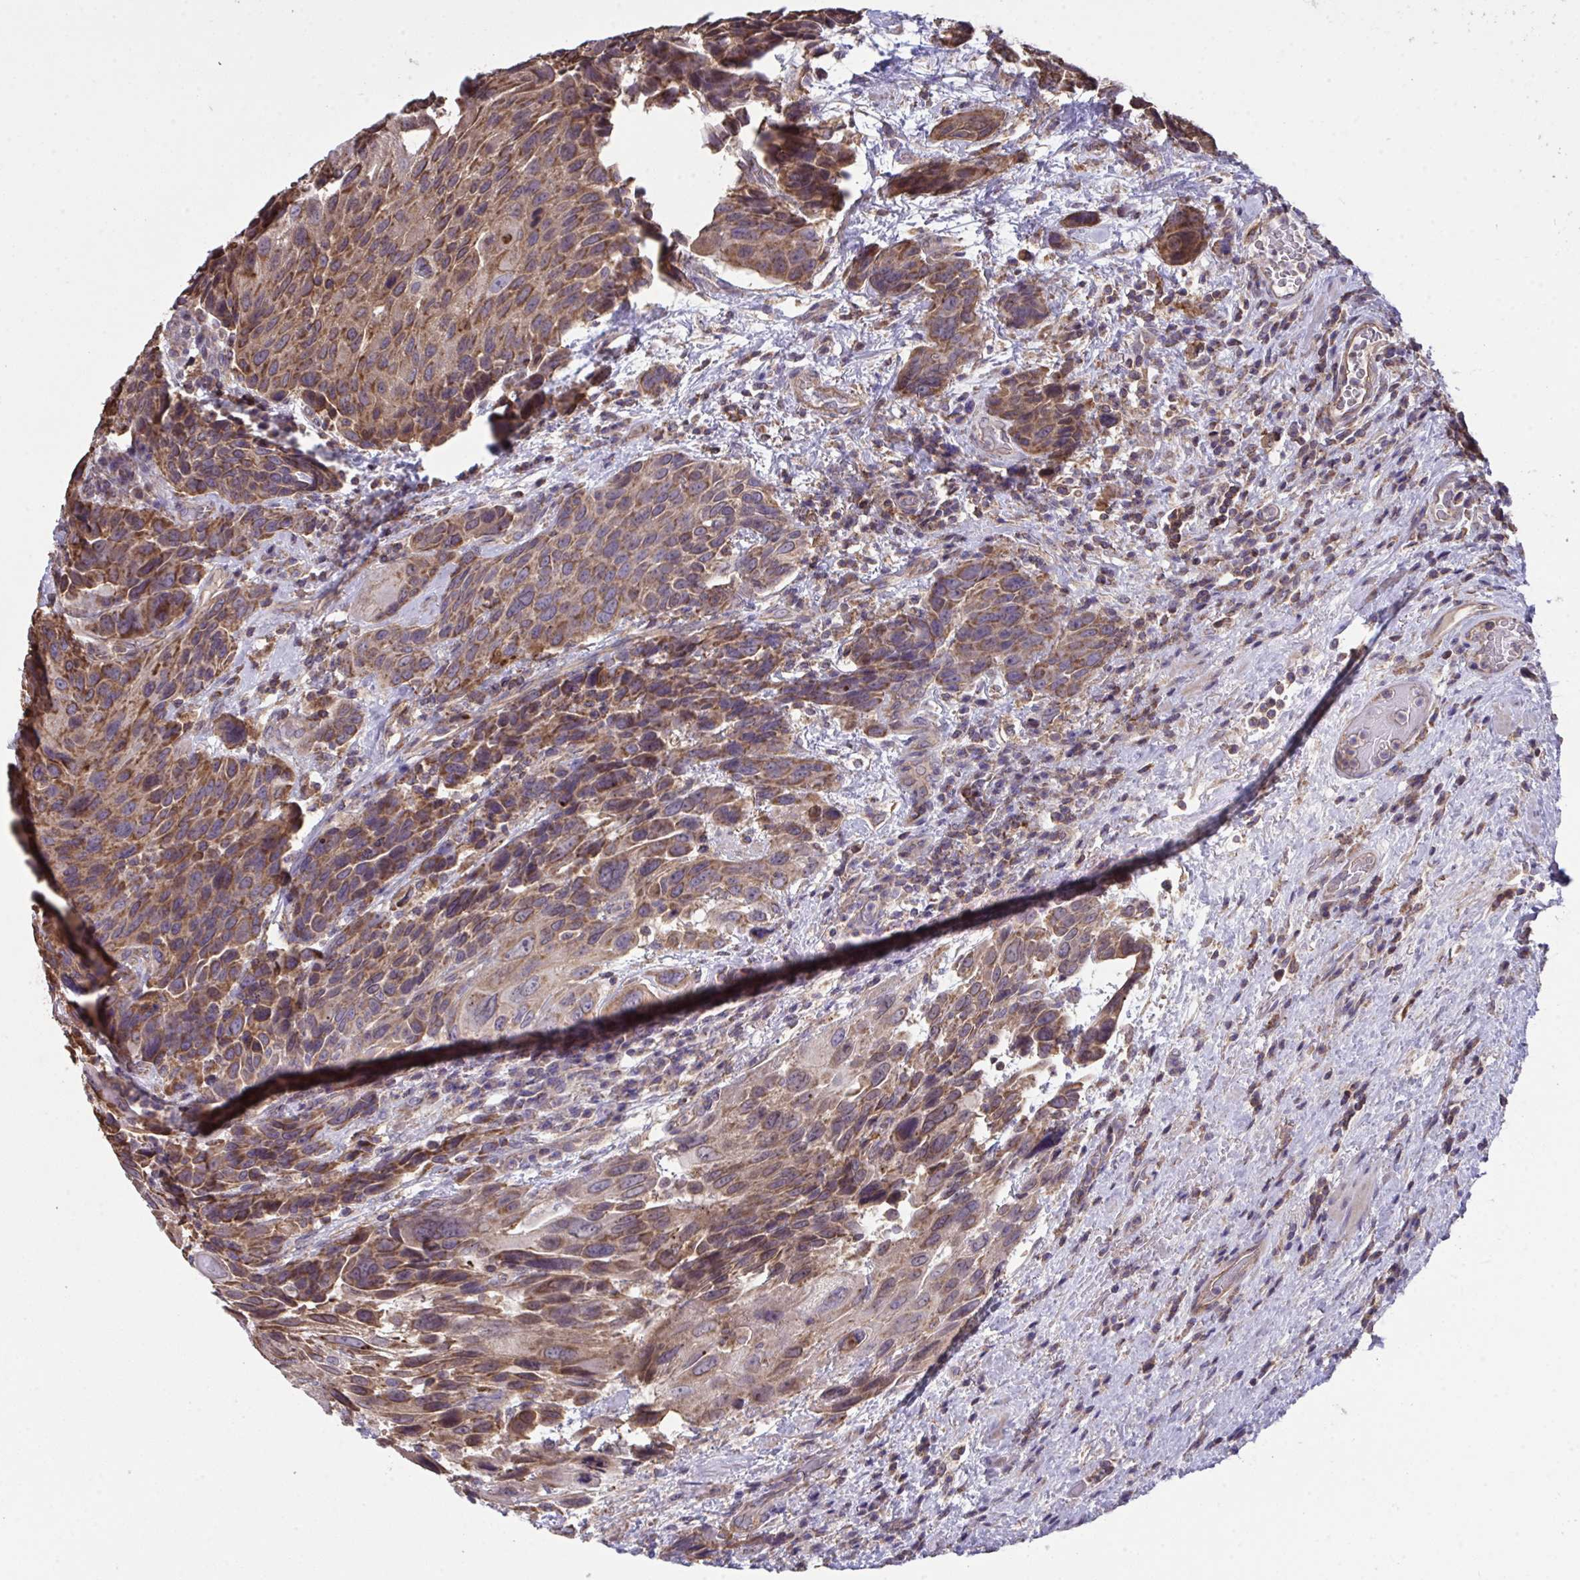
{"staining": {"intensity": "moderate", "quantity": ">75%", "location": "cytoplasmic/membranous"}, "tissue": "urothelial cancer", "cell_type": "Tumor cells", "image_type": "cancer", "snomed": [{"axis": "morphology", "description": "Urothelial carcinoma, High grade"}, {"axis": "topography", "description": "Urinary bladder"}], "caption": "An immunohistochemistry micrograph of tumor tissue is shown. Protein staining in brown labels moderate cytoplasmic/membranous positivity in urothelial carcinoma (high-grade) within tumor cells. (Brightfield microscopy of DAB IHC at high magnification).", "gene": "PPM1H", "patient": {"sex": "female", "age": 70}}